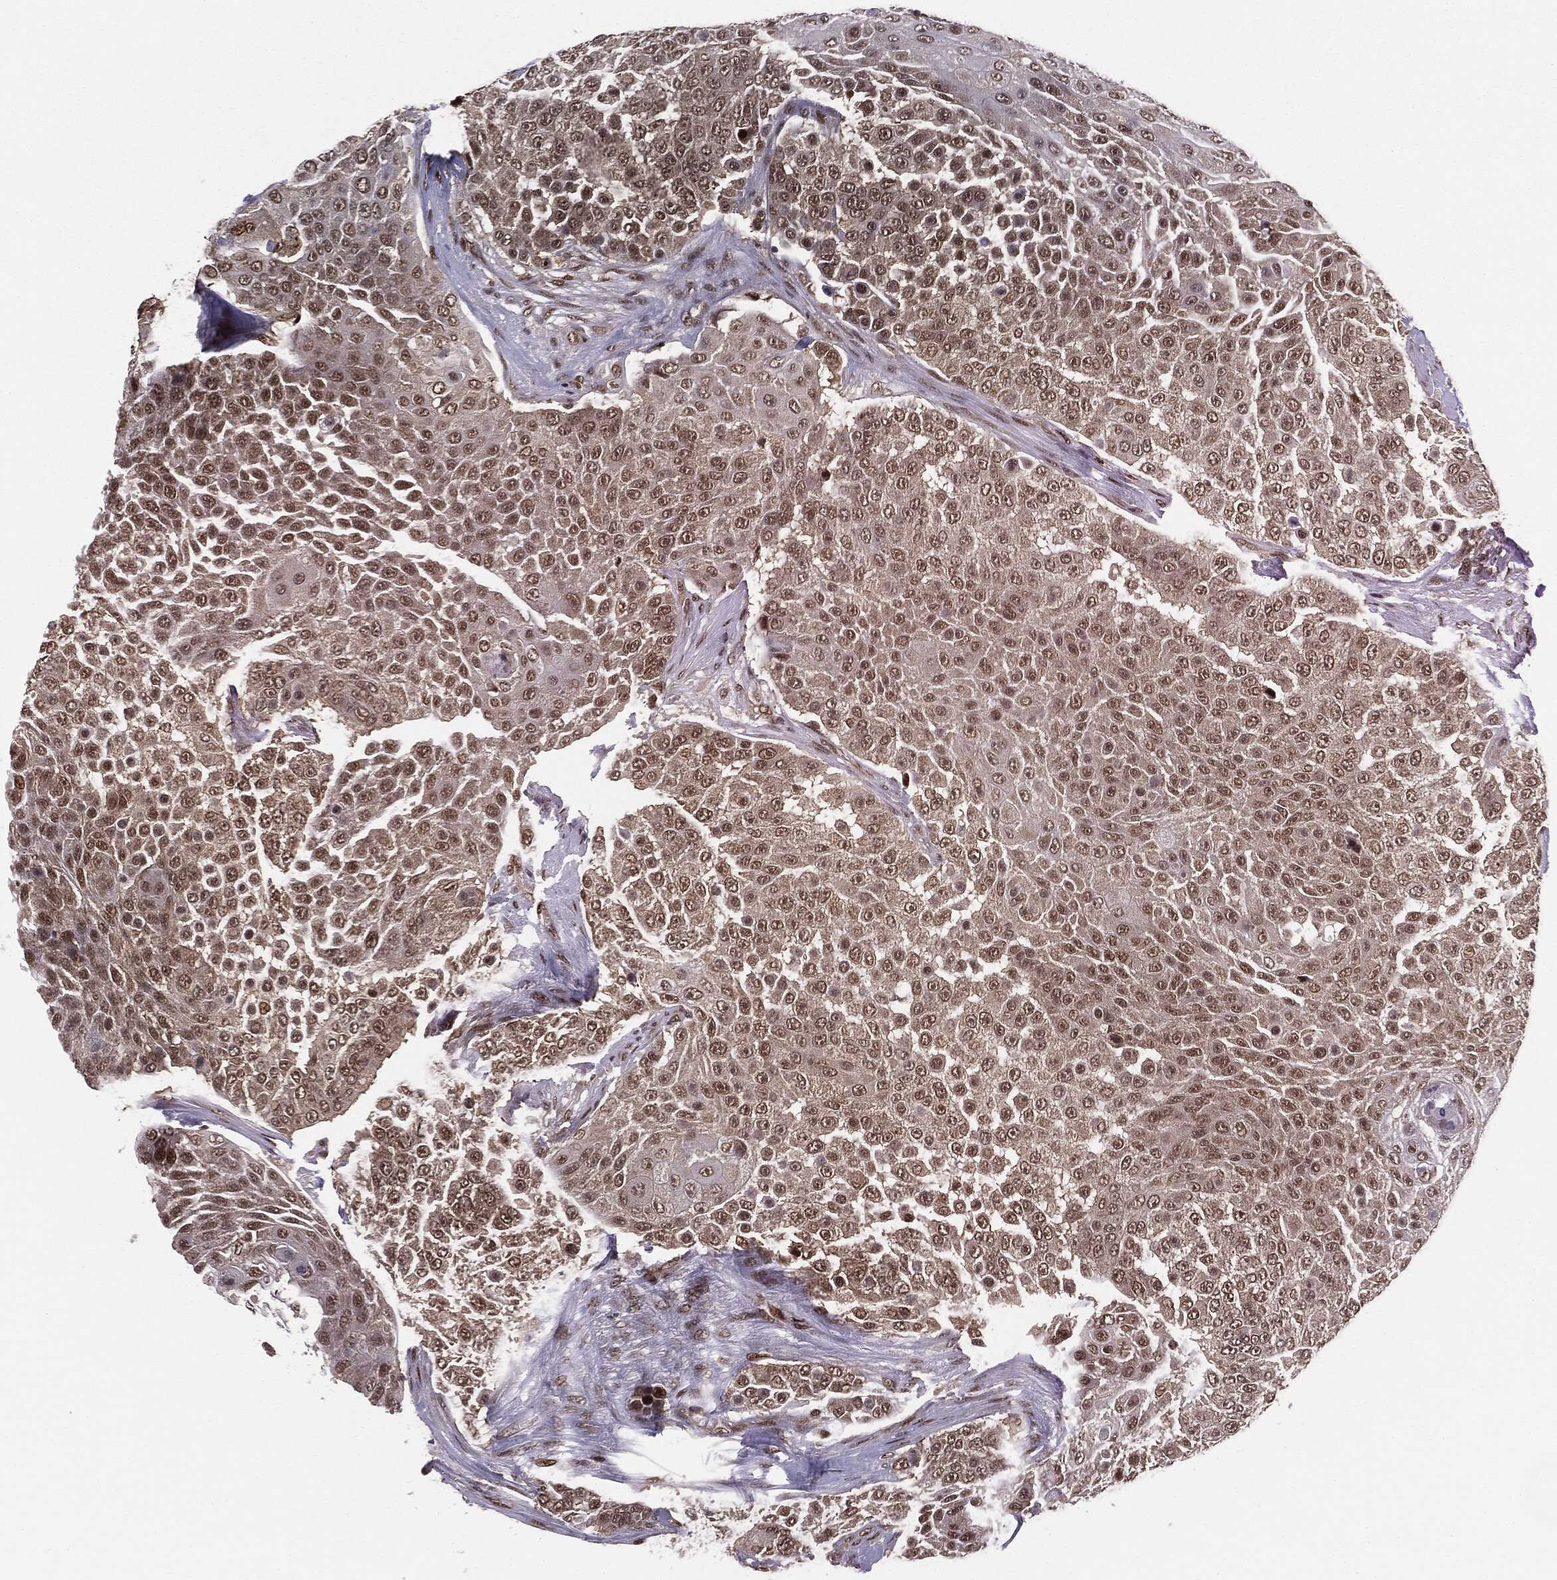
{"staining": {"intensity": "moderate", "quantity": ">75%", "location": "nuclear"}, "tissue": "urothelial cancer", "cell_type": "Tumor cells", "image_type": "cancer", "snomed": [{"axis": "morphology", "description": "Urothelial carcinoma, High grade"}, {"axis": "topography", "description": "Urinary bladder"}], "caption": "IHC of urothelial cancer reveals medium levels of moderate nuclear positivity in approximately >75% of tumor cells. Nuclei are stained in blue.", "gene": "TBC1D22A", "patient": {"sex": "female", "age": 63}}